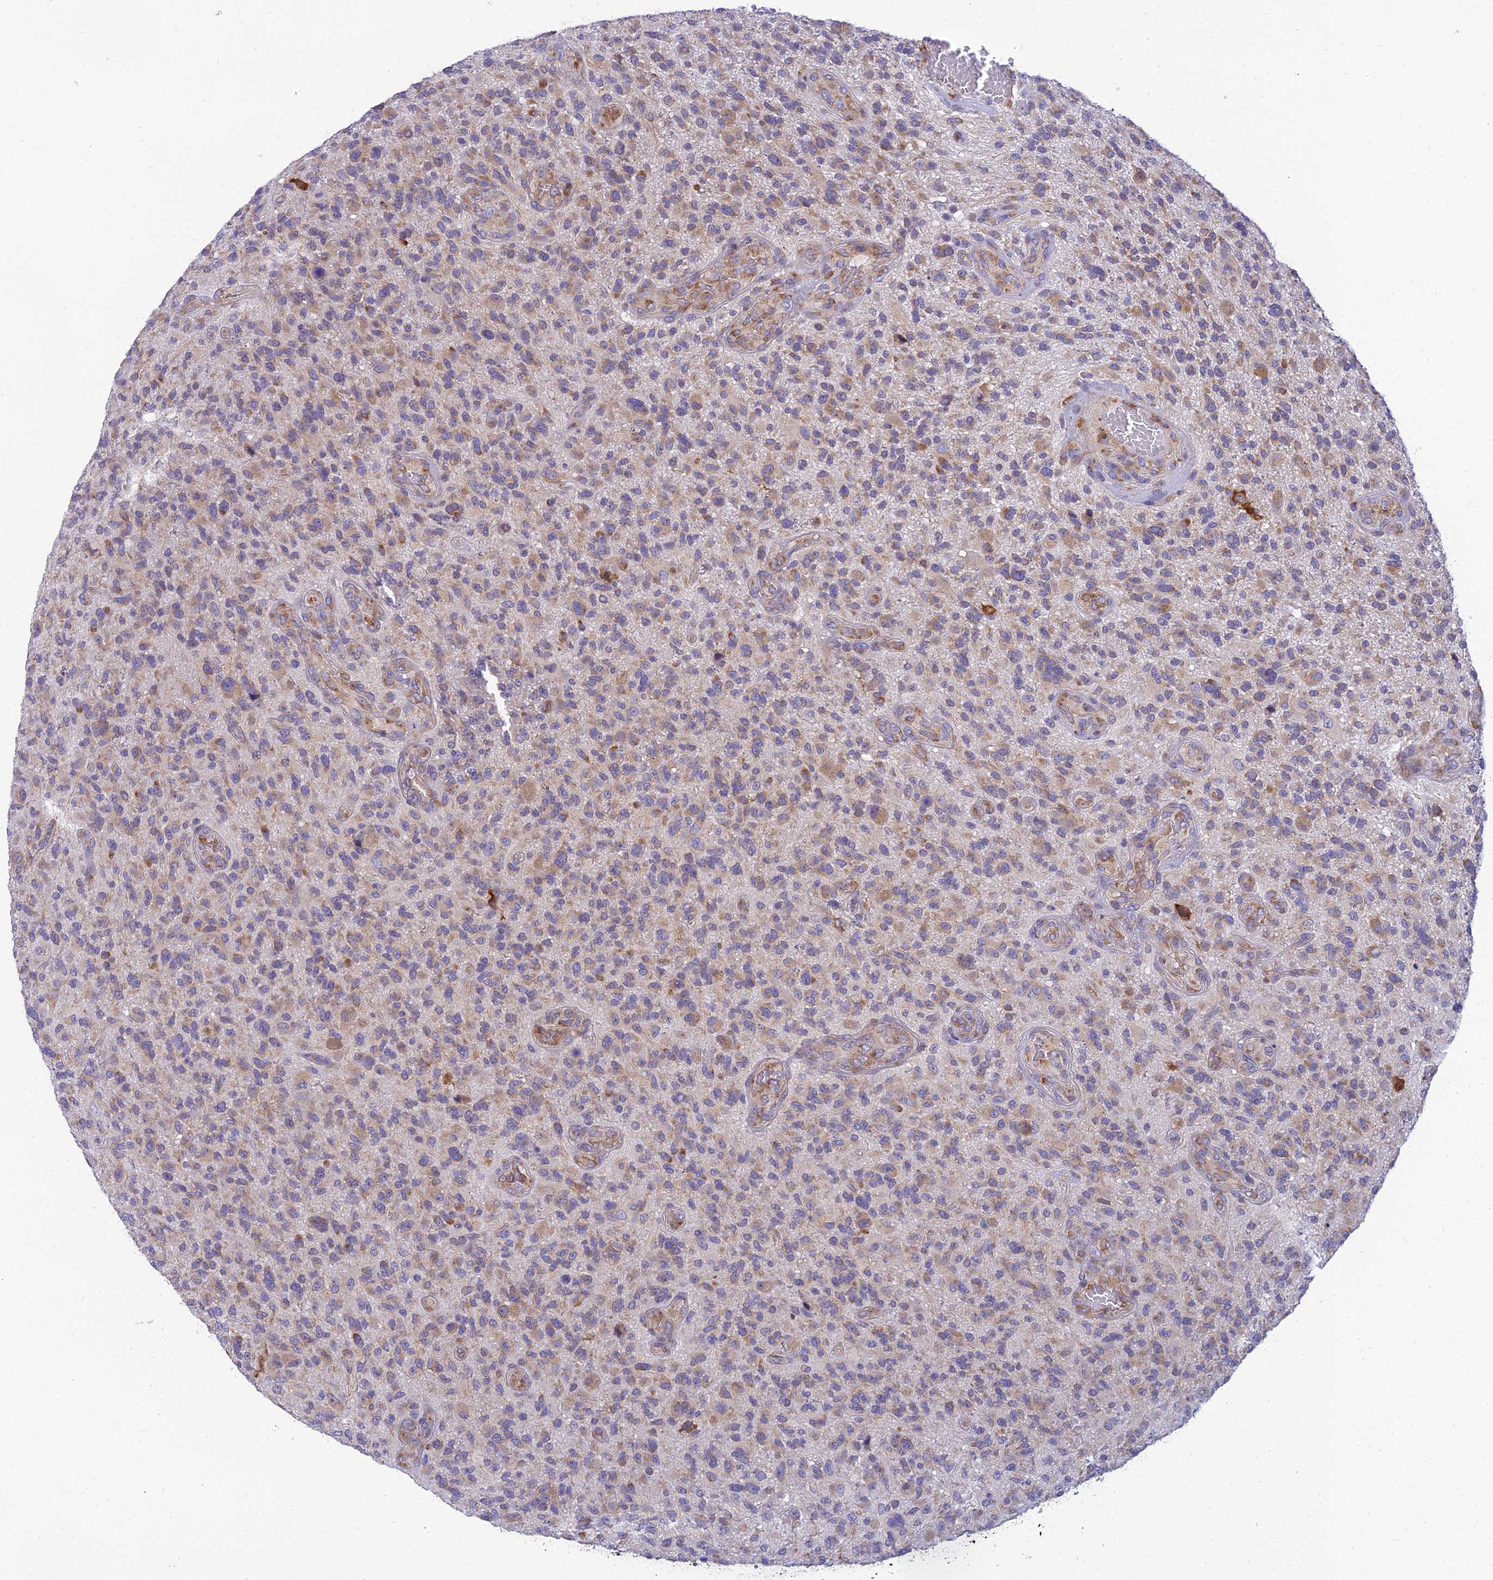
{"staining": {"intensity": "moderate", "quantity": "25%-75%", "location": "cytoplasmic/membranous"}, "tissue": "glioma", "cell_type": "Tumor cells", "image_type": "cancer", "snomed": [{"axis": "morphology", "description": "Glioma, malignant, High grade"}, {"axis": "topography", "description": "Brain"}], "caption": "Malignant glioma (high-grade) tissue demonstrates moderate cytoplasmic/membranous positivity in about 25%-75% of tumor cells", "gene": "CLCN7", "patient": {"sex": "male", "age": 47}}